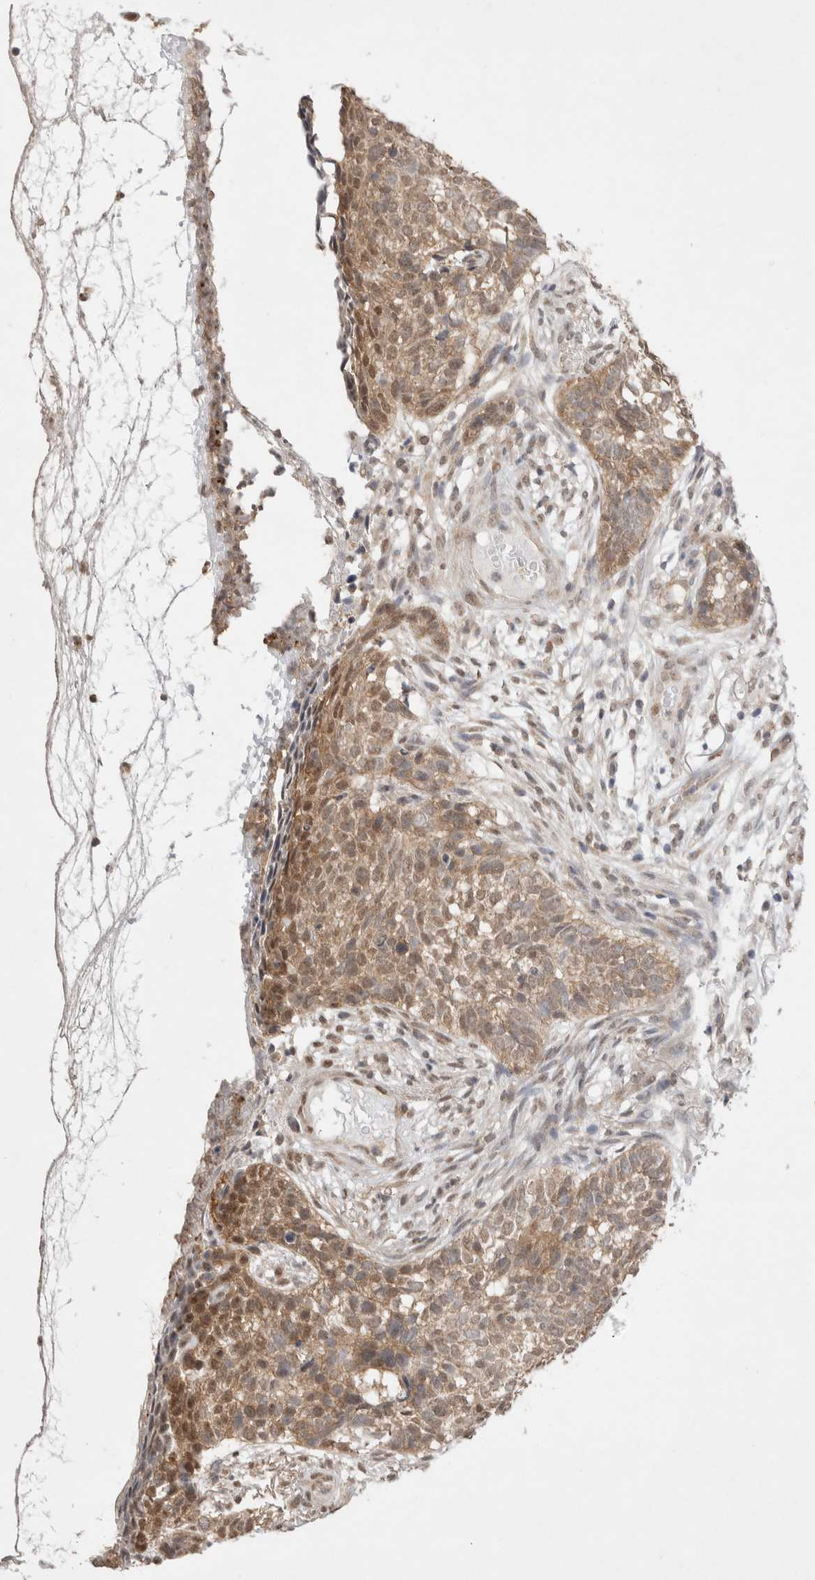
{"staining": {"intensity": "moderate", "quantity": ">75%", "location": "cytoplasmic/membranous"}, "tissue": "skin cancer", "cell_type": "Tumor cells", "image_type": "cancer", "snomed": [{"axis": "morphology", "description": "Basal cell carcinoma"}, {"axis": "topography", "description": "Skin"}], "caption": "A photomicrograph of human skin cancer (basal cell carcinoma) stained for a protein exhibits moderate cytoplasmic/membranous brown staining in tumor cells.", "gene": "WIPF2", "patient": {"sex": "male", "age": 85}}